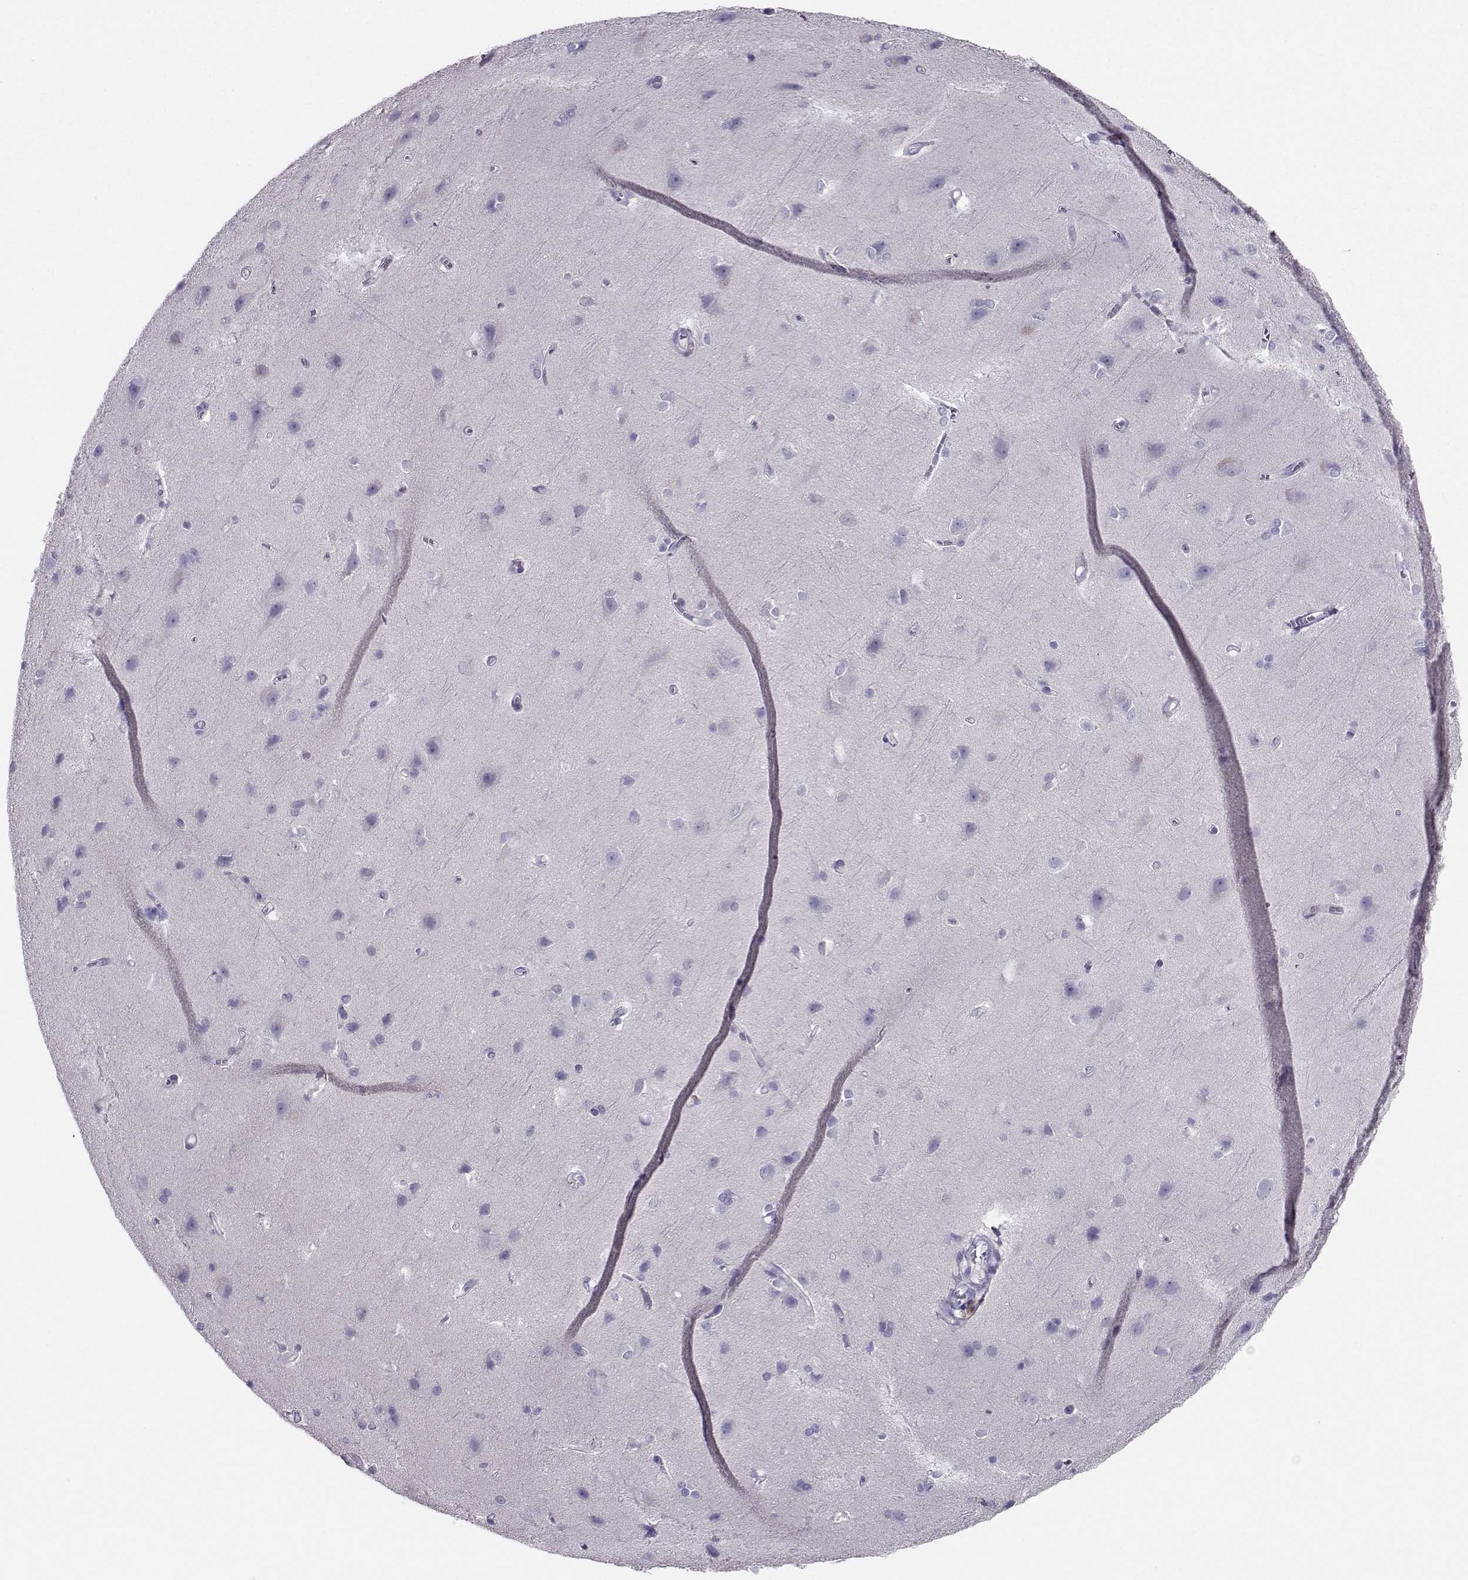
{"staining": {"intensity": "negative", "quantity": "none", "location": "none"}, "tissue": "cerebral cortex", "cell_type": "Endothelial cells", "image_type": "normal", "snomed": [{"axis": "morphology", "description": "Normal tissue, NOS"}, {"axis": "topography", "description": "Cerebral cortex"}], "caption": "Unremarkable cerebral cortex was stained to show a protein in brown. There is no significant expression in endothelial cells. (DAB IHC with hematoxylin counter stain).", "gene": "PGK1", "patient": {"sex": "male", "age": 37}}